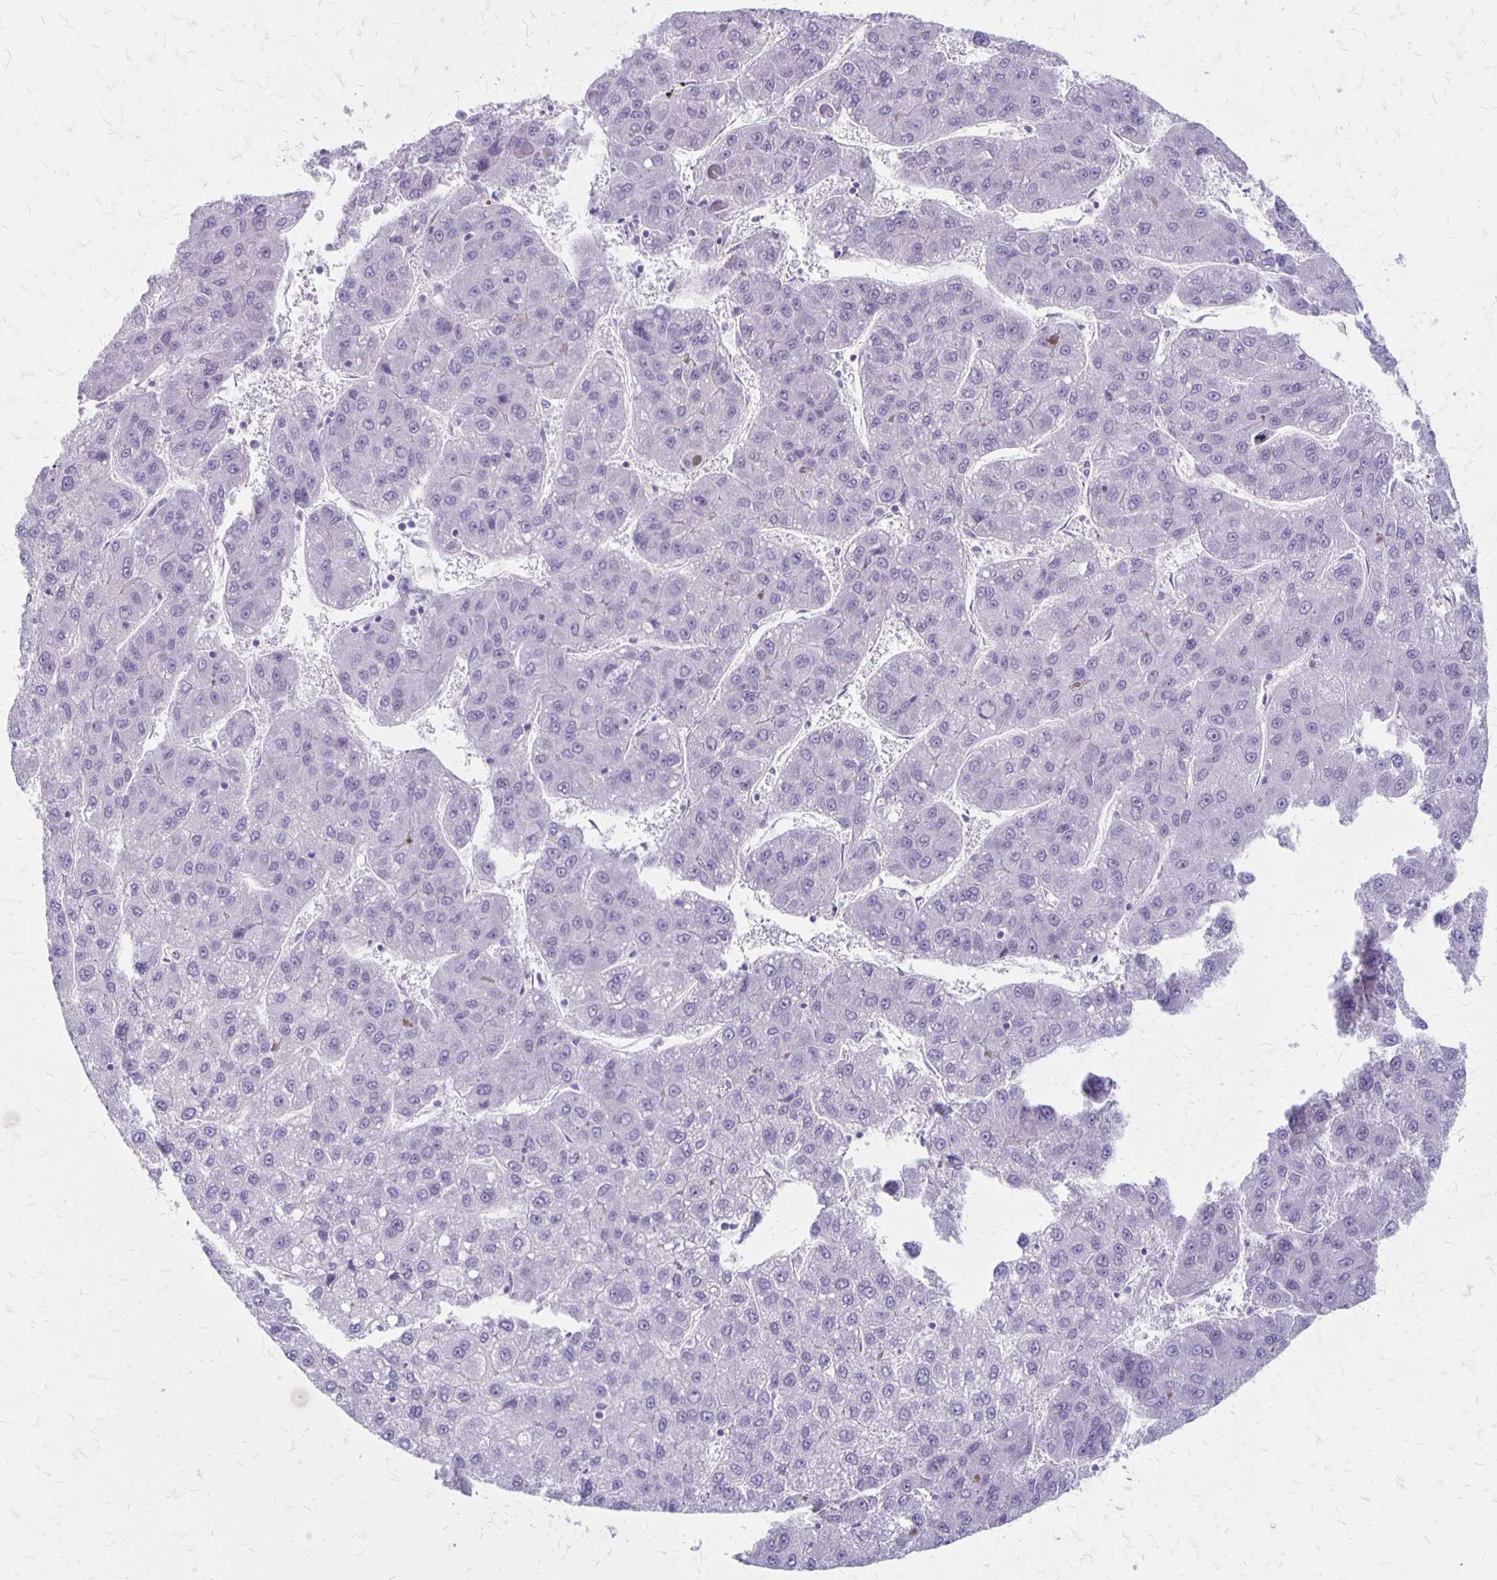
{"staining": {"intensity": "negative", "quantity": "none", "location": "none"}, "tissue": "liver cancer", "cell_type": "Tumor cells", "image_type": "cancer", "snomed": [{"axis": "morphology", "description": "Carcinoma, Hepatocellular, NOS"}, {"axis": "topography", "description": "Liver"}], "caption": "Immunohistochemical staining of human liver cancer reveals no significant positivity in tumor cells.", "gene": "HOMER1", "patient": {"sex": "female", "age": 82}}